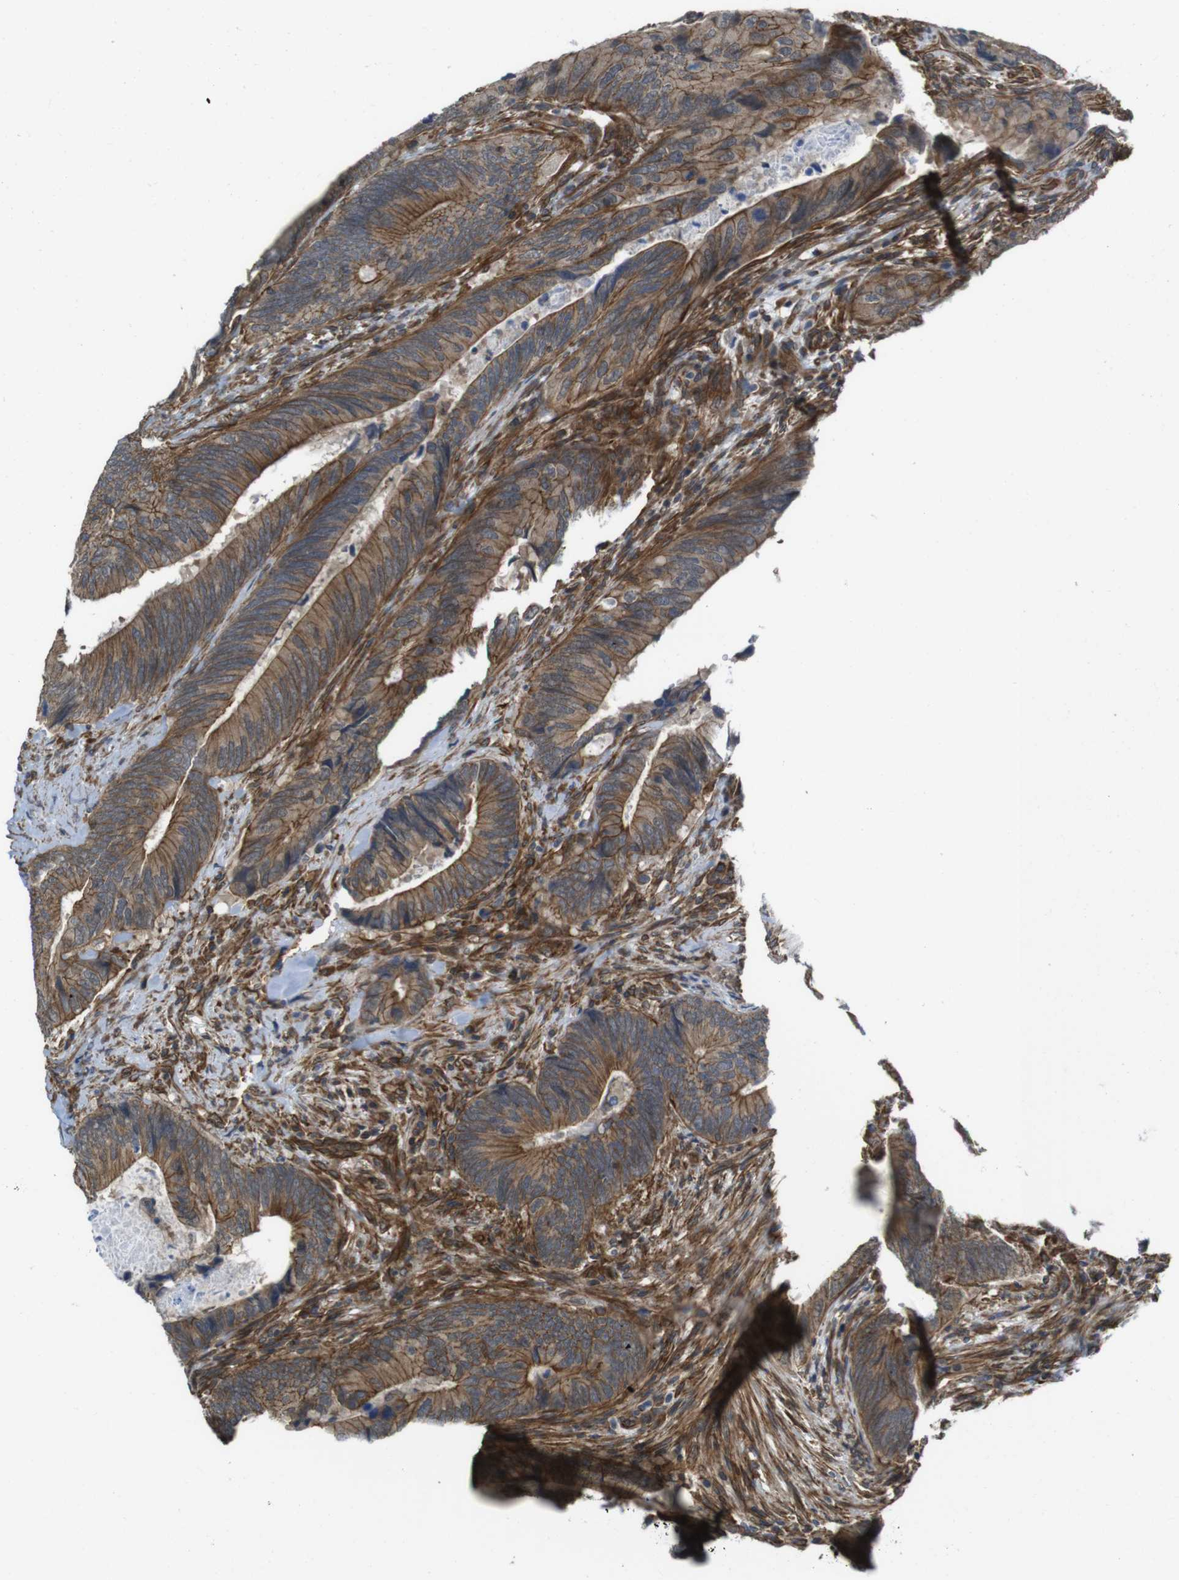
{"staining": {"intensity": "moderate", "quantity": ">75%", "location": "cytoplasmic/membranous"}, "tissue": "colorectal cancer", "cell_type": "Tumor cells", "image_type": "cancer", "snomed": [{"axis": "morphology", "description": "Normal tissue, NOS"}, {"axis": "morphology", "description": "Adenocarcinoma, NOS"}, {"axis": "topography", "description": "Colon"}], "caption": "Colorectal cancer was stained to show a protein in brown. There is medium levels of moderate cytoplasmic/membranous positivity in approximately >75% of tumor cells.", "gene": "ZDHHC5", "patient": {"sex": "male", "age": 56}}